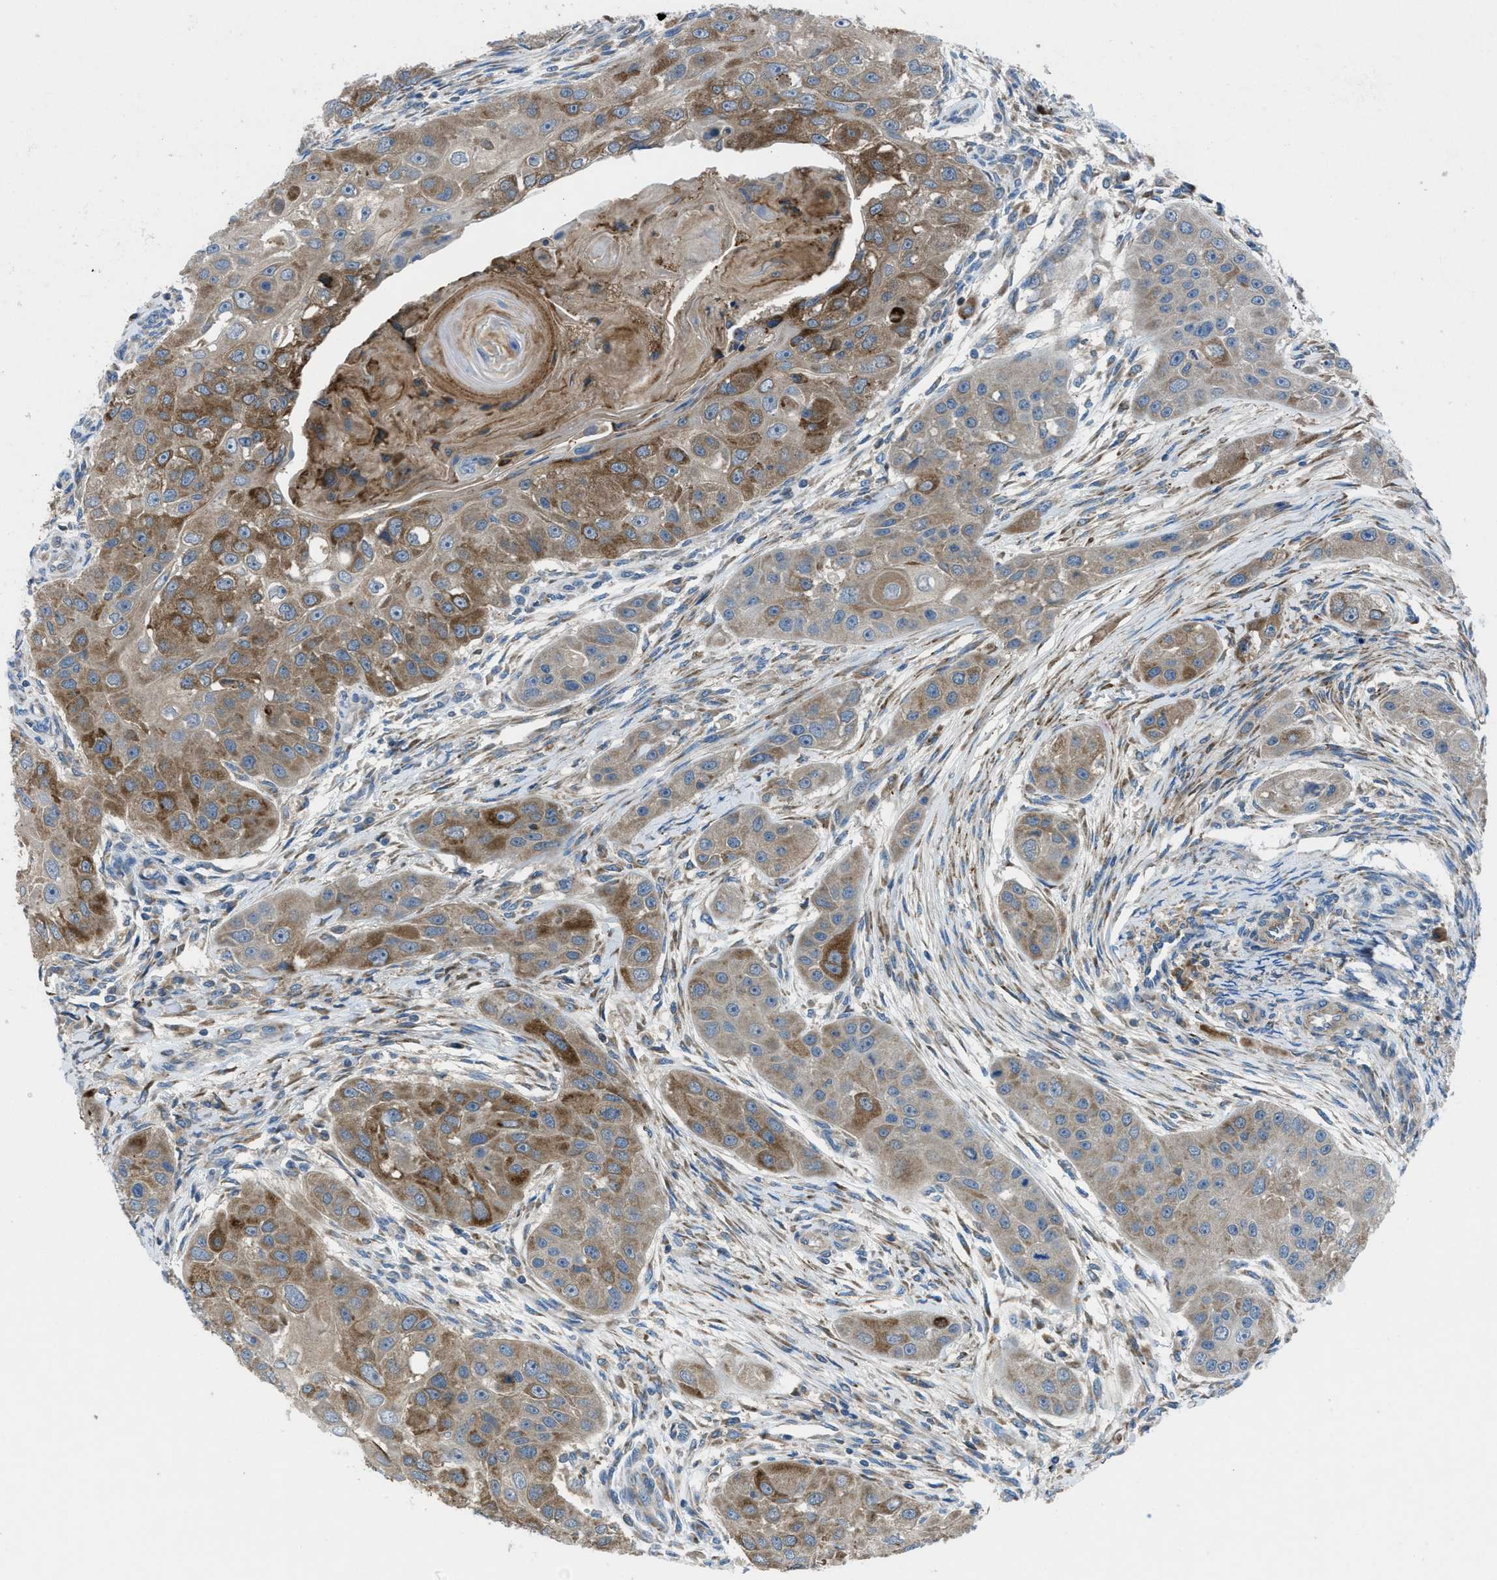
{"staining": {"intensity": "moderate", "quantity": ">75%", "location": "cytoplasmic/membranous"}, "tissue": "head and neck cancer", "cell_type": "Tumor cells", "image_type": "cancer", "snomed": [{"axis": "morphology", "description": "Normal tissue, NOS"}, {"axis": "morphology", "description": "Squamous cell carcinoma, NOS"}, {"axis": "topography", "description": "Skeletal muscle"}, {"axis": "topography", "description": "Head-Neck"}], "caption": "Head and neck cancer (squamous cell carcinoma) tissue demonstrates moderate cytoplasmic/membranous positivity in approximately >75% of tumor cells The staining was performed using DAB, with brown indicating positive protein expression. Nuclei are stained blue with hematoxylin.", "gene": "MAP3K20", "patient": {"sex": "male", "age": 51}}